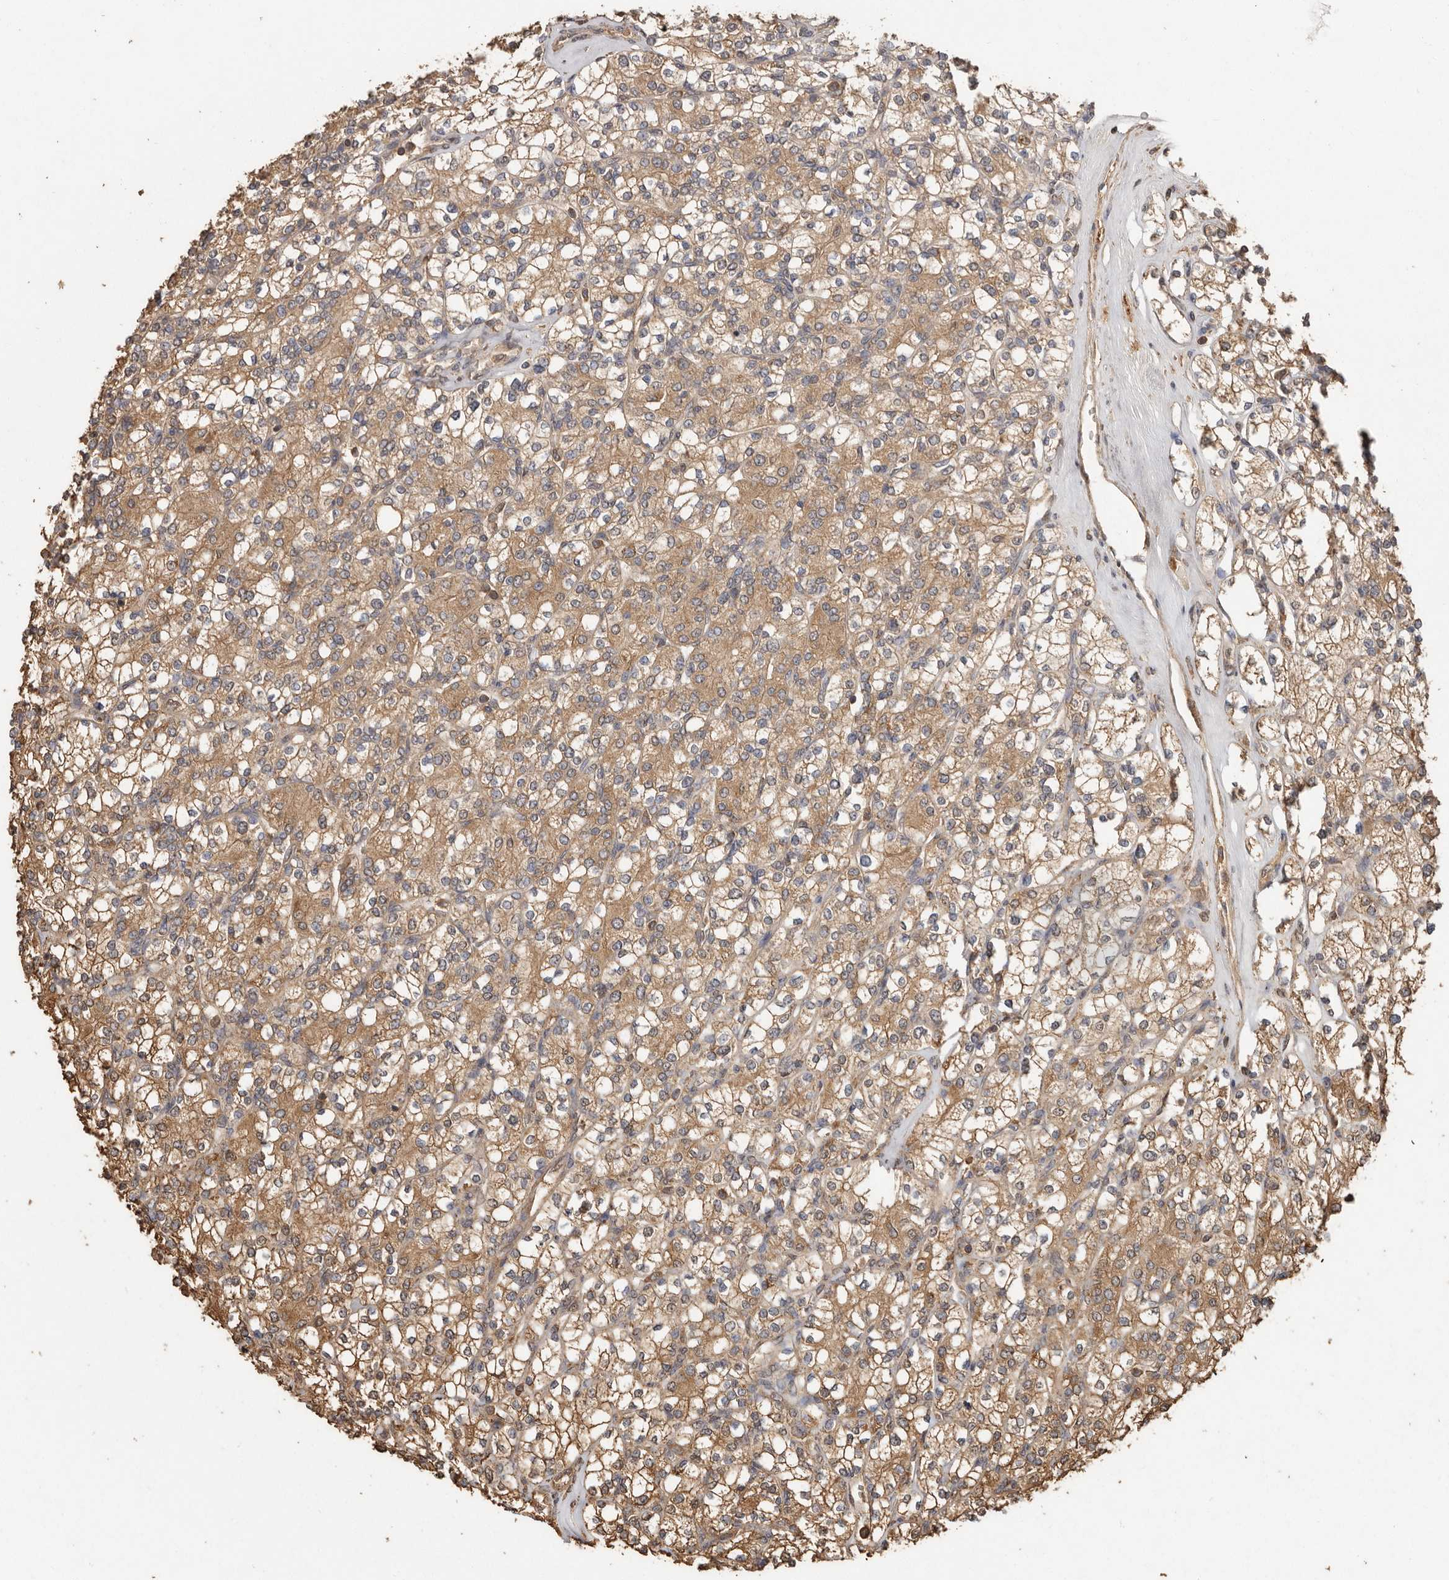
{"staining": {"intensity": "moderate", "quantity": ">75%", "location": "cytoplasmic/membranous"}, "tissue": "renal cancer", "cell_type": "Tumor cells", "image_type": "cancer", "snomed": [{"axis": "morphology", "description": "Adenocarcinoma, NOS"}, {"axis": "topography", "description": "Kidney"}], "caption": "Moderate cytoplasmic/membranous staining for a protein is present in approximately >75% of tumor cells of renal cancer using immunohistochemistry (IHC).", "gene": "RWDD1", "patient": {"sex": "male", "age": 77}}